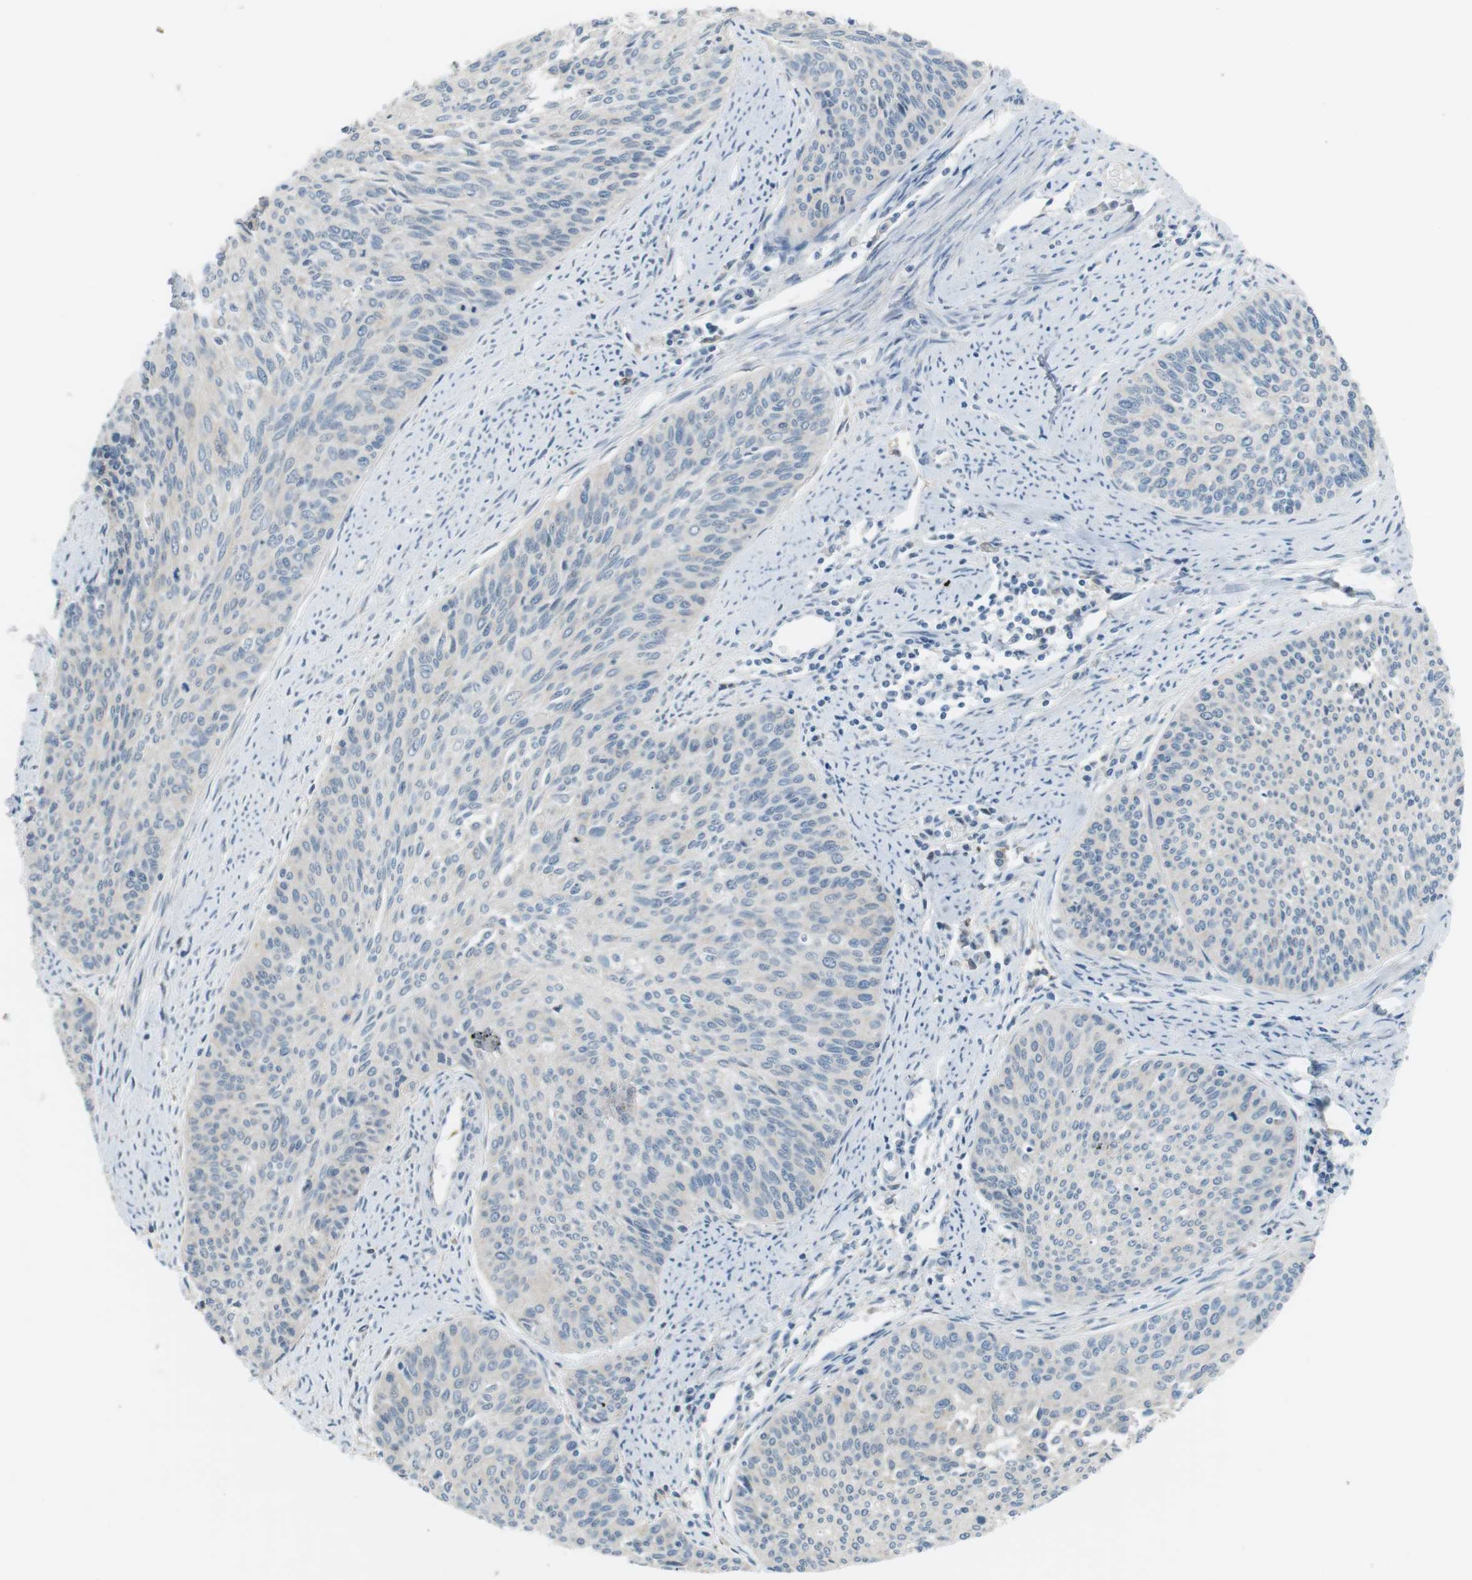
{"staining": {"intensity": "negative", "quantity": "none", "location": "none"}, "tissue": "cervical cancer", "cell_type": "Tumor cells", "image_type": "cancer", "snomed": [{"axis": "morphology", "description": "Squamous cell carcinoma, NOS"}, {"axis": "topography", "description": "Cervix"}], "caption": "Cervical squamous cell carcinoma stained for a protein using immunohistochemistry (IHC) displays no staining tumor cells.", "gene": "RTN3", "patient": {"sex": "female", "age": 55}}